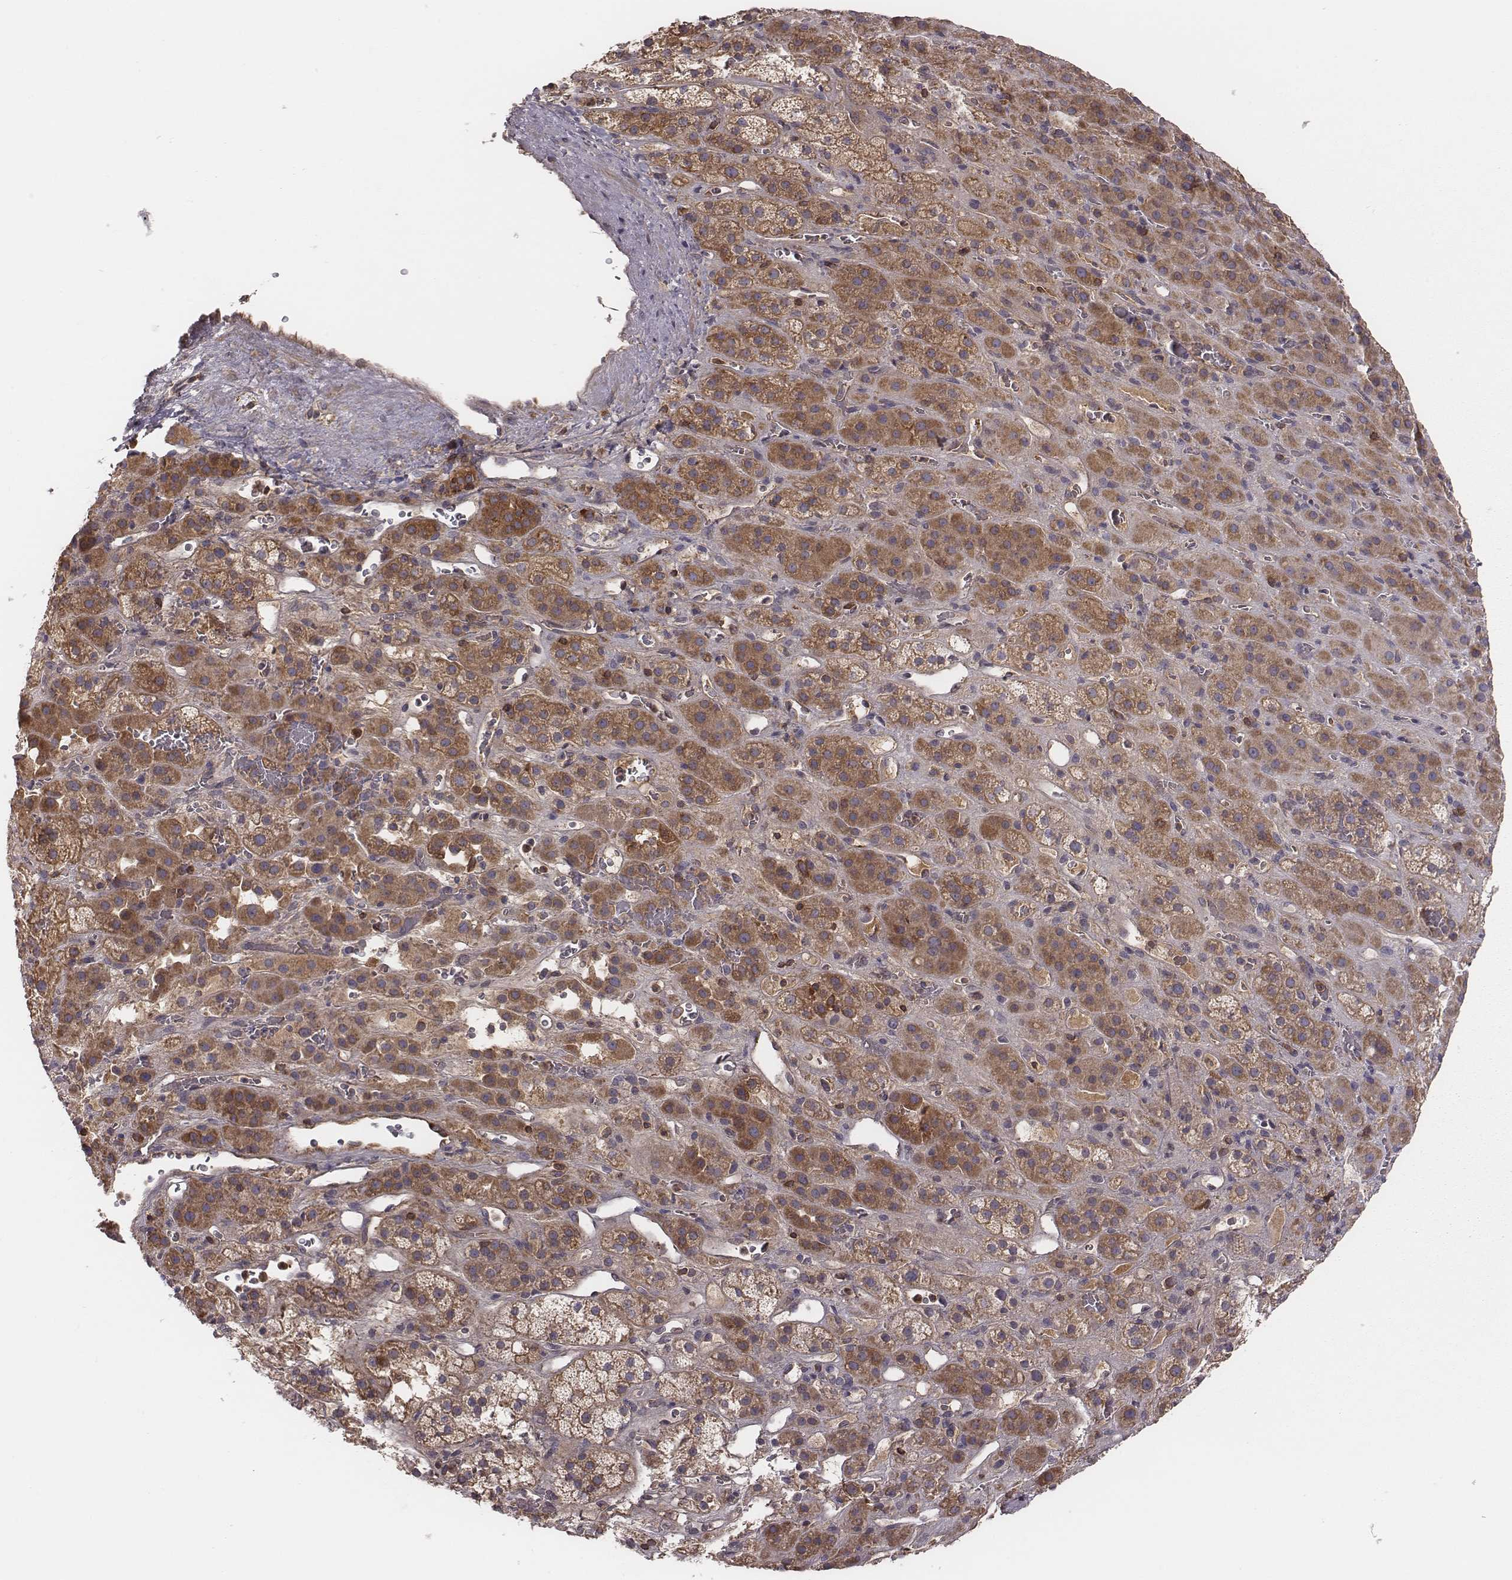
{"staining": {"intensity": "moderate", "quantity": "25%-75%", "location": "cytoplasmic/membranous"}, "tissue": "adrenal gland", "cell_type": "Glandular cells", "image_type": "normal", "snomed": [{"axis": "morphology", "description": "Normal tissue, NOS"}, {"axis": "topography", "description": "Adrenal gland"}], "caption": "A high-resolution micrograph shows immunohistochemistry staining of unremarkable adrenal gland, which demonstrates moderate cytoplasmic/membranous positivity in about 25%-75% of glandular cells. (Stains: DAB in brown, nuclei in blue, Microscopy: brightfield microscopy at high magnification).", "gene": "CAD", "patient": {"sex": "male", "age": 57}}